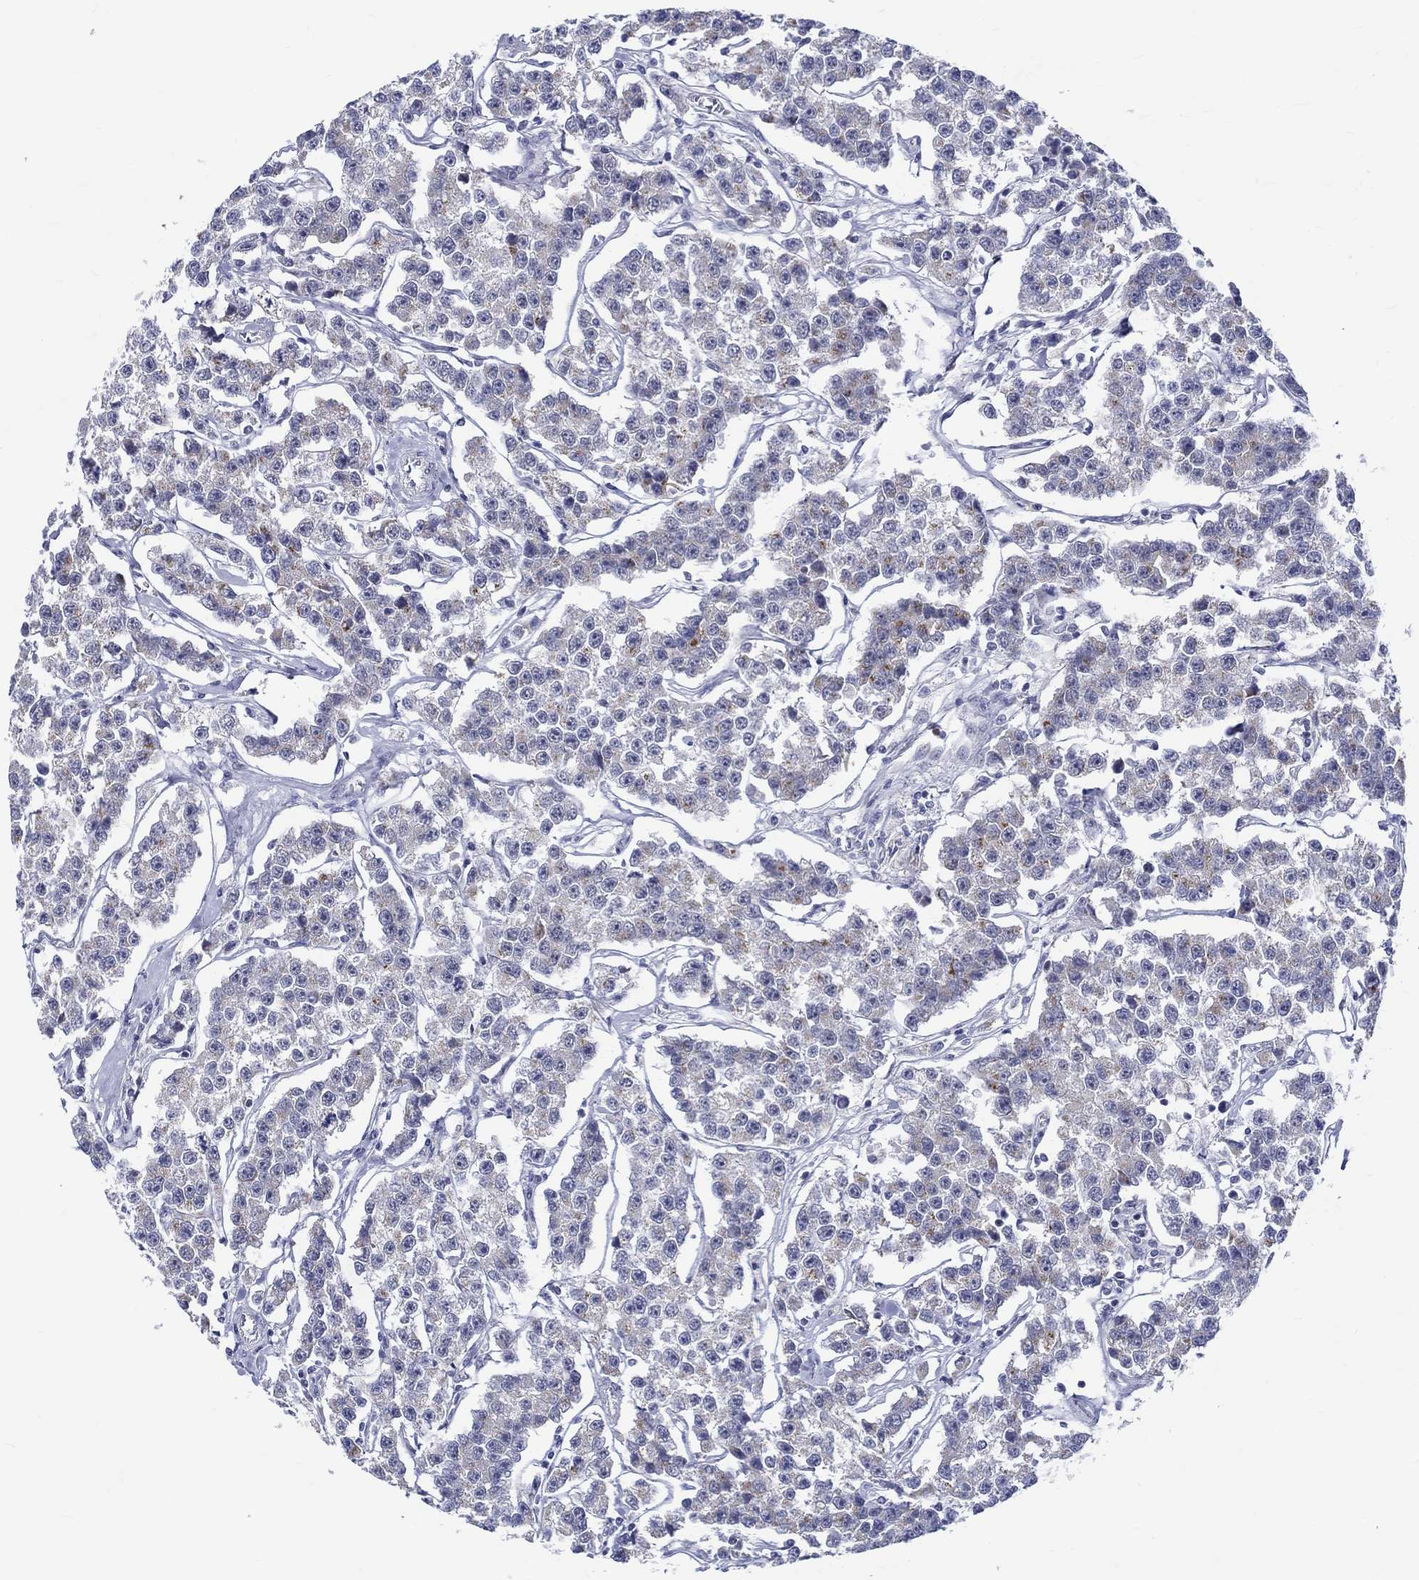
{"staining": {"intensity": "moderate", "quantity": "25%-75%", "location": "cytoplasmic/membranous"}, "tissue": "testis cancer", "cell_type": "Tumor cells", "image_type": "cancer", "snomed": [{"axis": "morphology", "description": "Seminoma, NOS"}, {"axis": "topography", "description": "Testis"}], "caption": "The micrograph displays immunohistochemical staining of testis seminoma. There is moderate cytoplasmic/membranous positivity is present in approximately 25%-75% of tumor cells. The staining was performed using DAB to visualize the protein expression in brown, while the nuclei were stained in blue with hematoxylin (Magnification: 20x).", "gene": "ST6GALNAC1", "patient": {"sex": "male", "age": 59}}